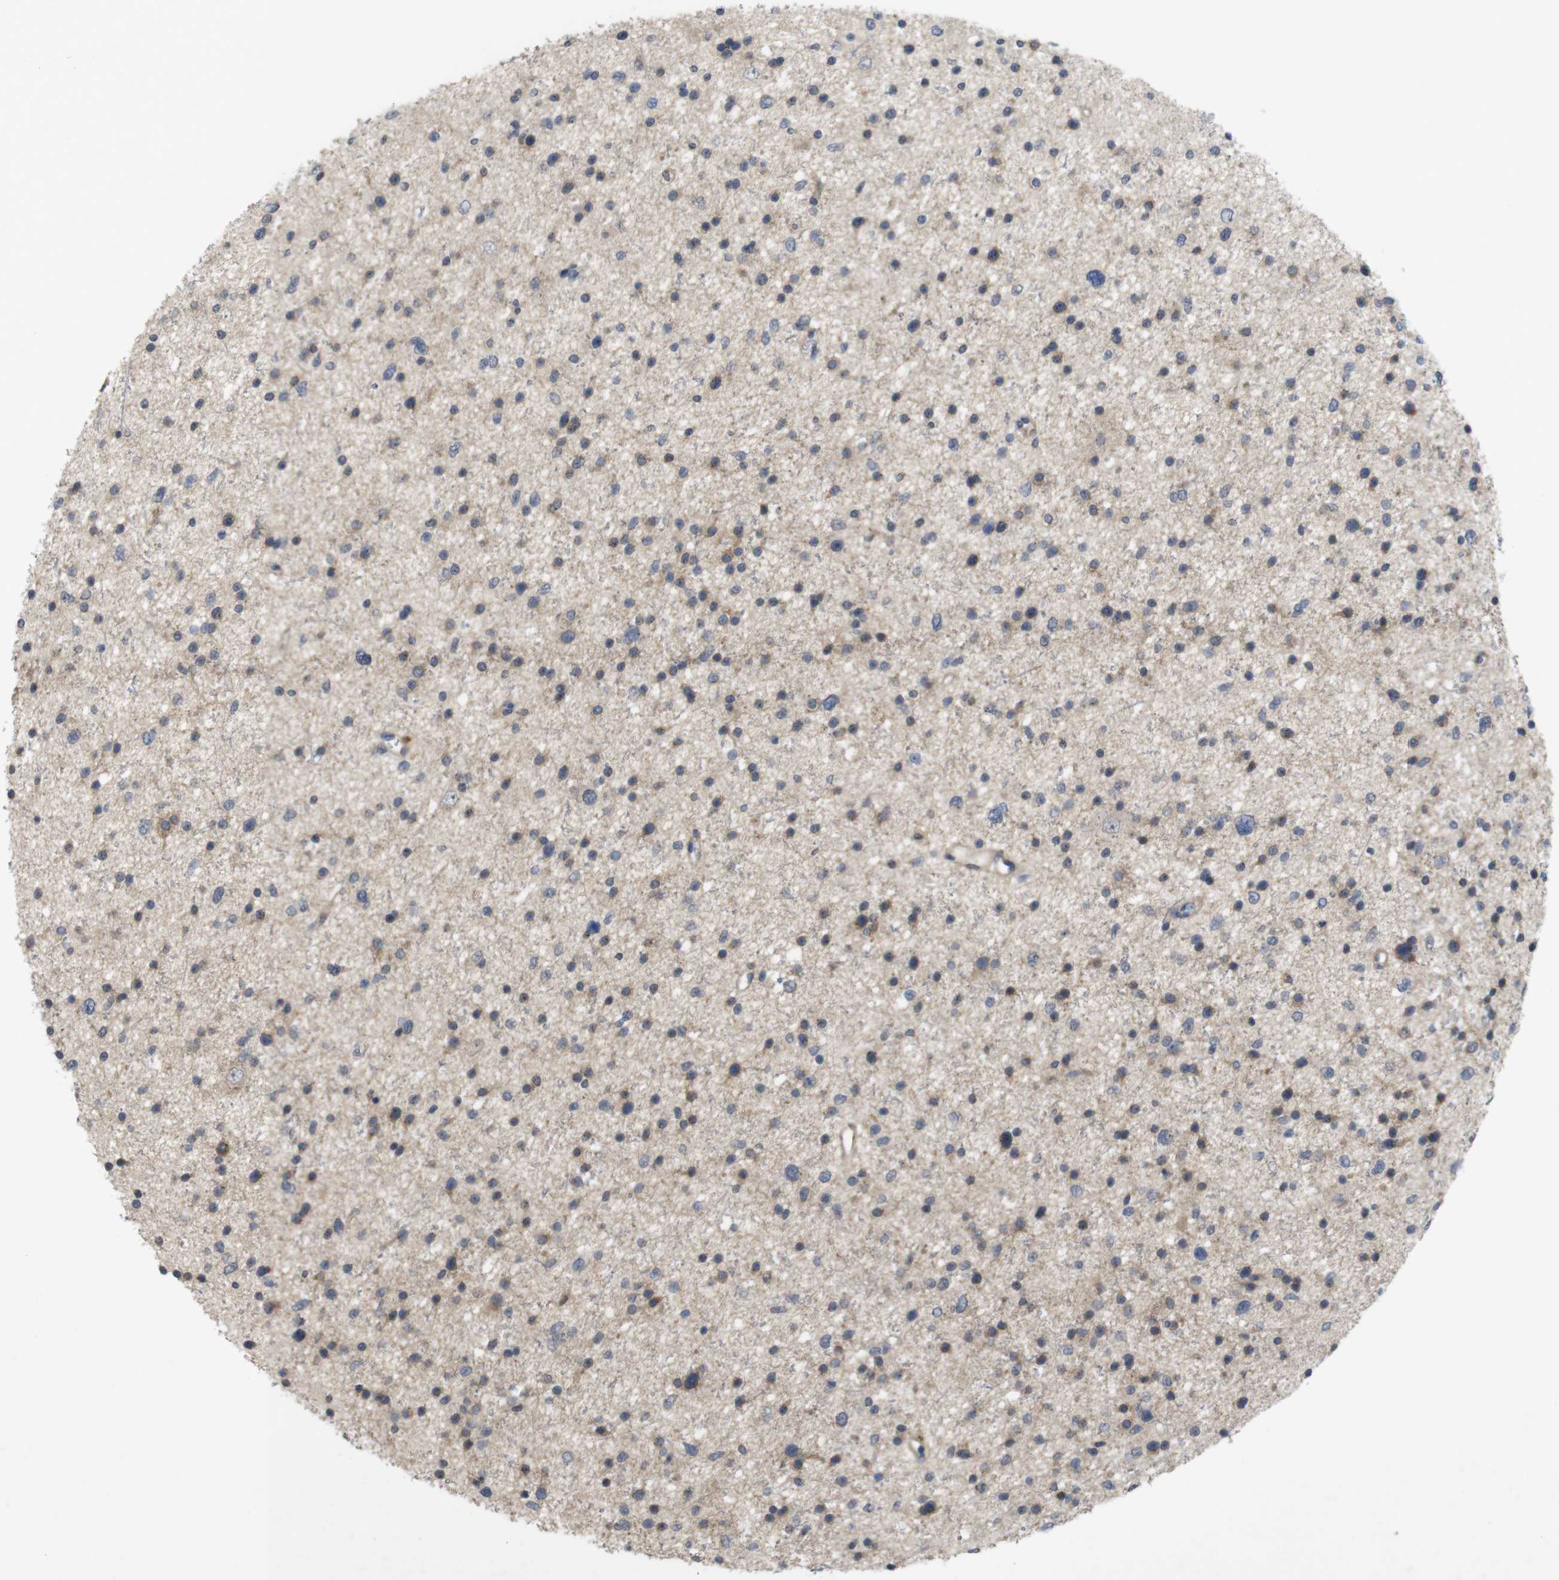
{"staining": {"intensity": "weak", "quantity": ">75%", "location": "cytoplasmic/membranous"}, "tissue": "glioma", "cell_type": "Tumor cells", "image_type": "cancer", "snomed": [{"axis": "morphology", "description": "Glioma, malignant, Low grade"}, {"axis": "topography", "description": "Brain"}], "caption": "IHC micrograph of neoplastic tissue: malignant low-grade glioma stained using IHC shows low levels of weak protein expression localized specifically in the cytoplasmic/membranous of tumor cells, appearing as a cytoplasmic/membranous brown color.", "gene": "BCAR3", "patient": {"sex": "female", "age": 37}}